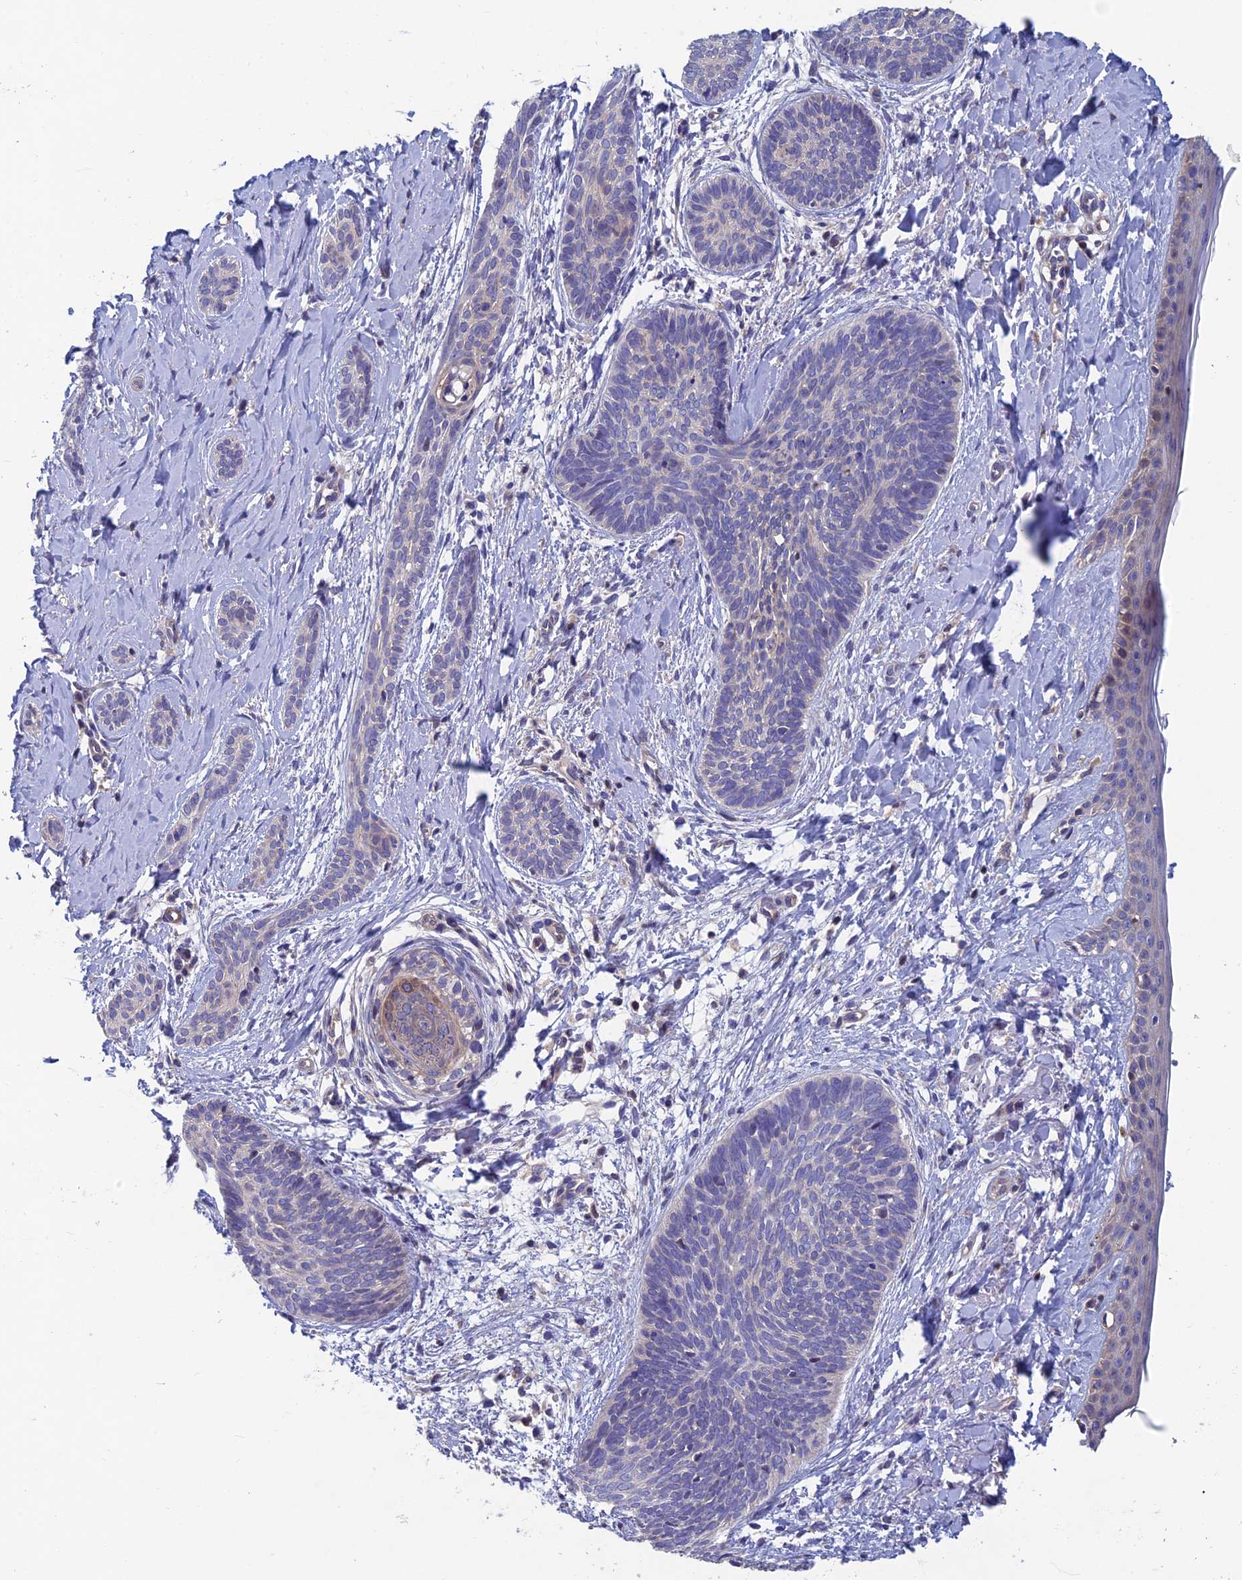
{"staining": {"intensity": "negative", "quantity": "none", "location": "none"}, "tissue": "skin cancer", "cell_type": "Tumor cells", "image_type": "cancer", "snomed": [{"axis": "morphology", "description": "Basal cell carcinoma"}, {"axis": "topography", "description": "Skin"}], "caption": "A histopathology image of skin cancer stained for a protein demonstrates no brown staining in tumor cells.", "gene": "USP37", "patient": {"sex": "female", "age": 81}}